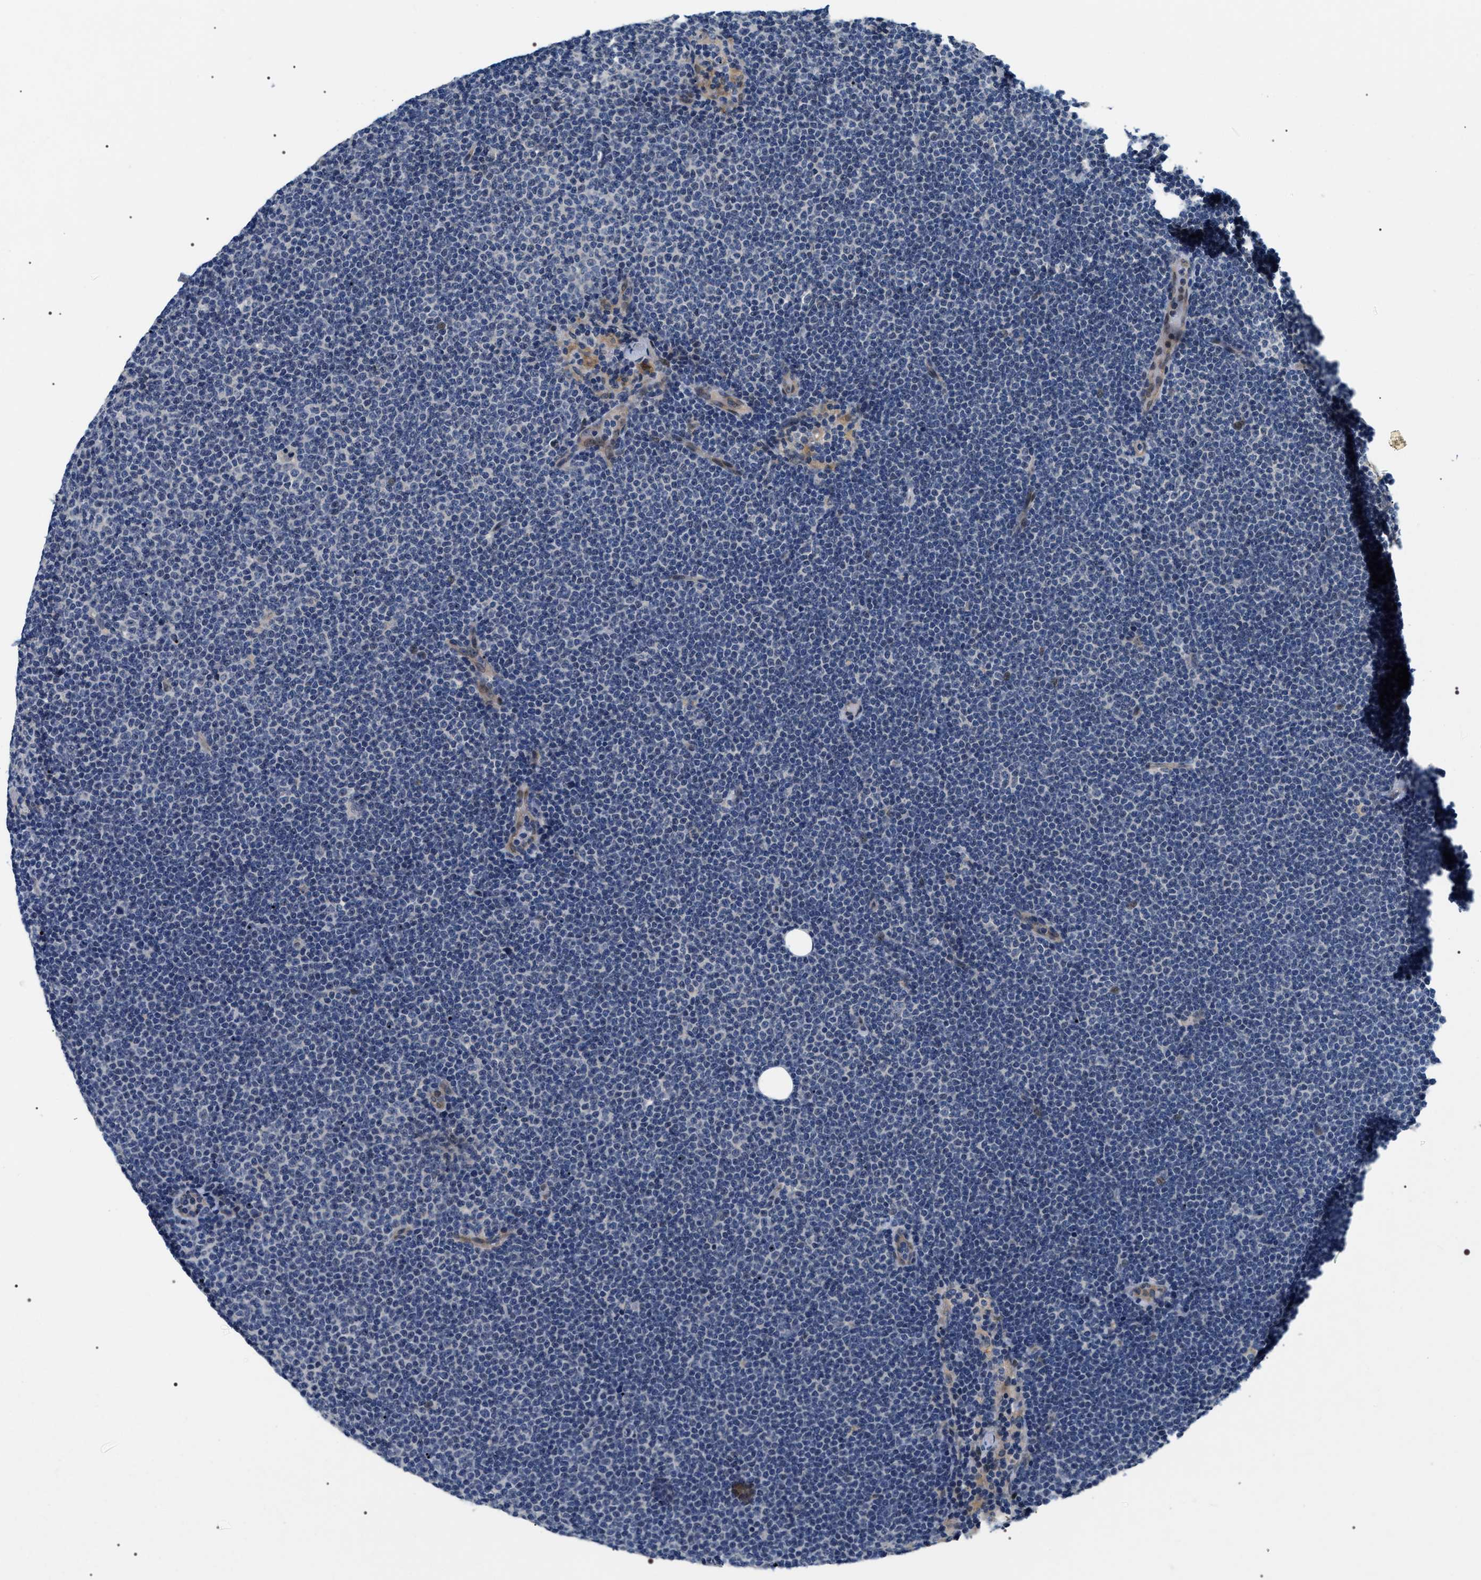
{"staining": {"intensity": "negative", "quantity": "none", "location": "none"}, "tissue": "lymphoma", "cell_type": "Tumor cells", "image_type": "cancer", "snomed": [{"axis": "morphology", "description": "Malignant lymphoma, non-Hodgkin's type, Low grade"}, {"axis": "topography", "description": "Lymph node"}], "caption": "An immunohistochemistry micrograph of lymphoma is shown. There is no staining in tumor cells of lymphoma.", "gene": "IFT81", "patient": {"sex": "male", "age": 65}}